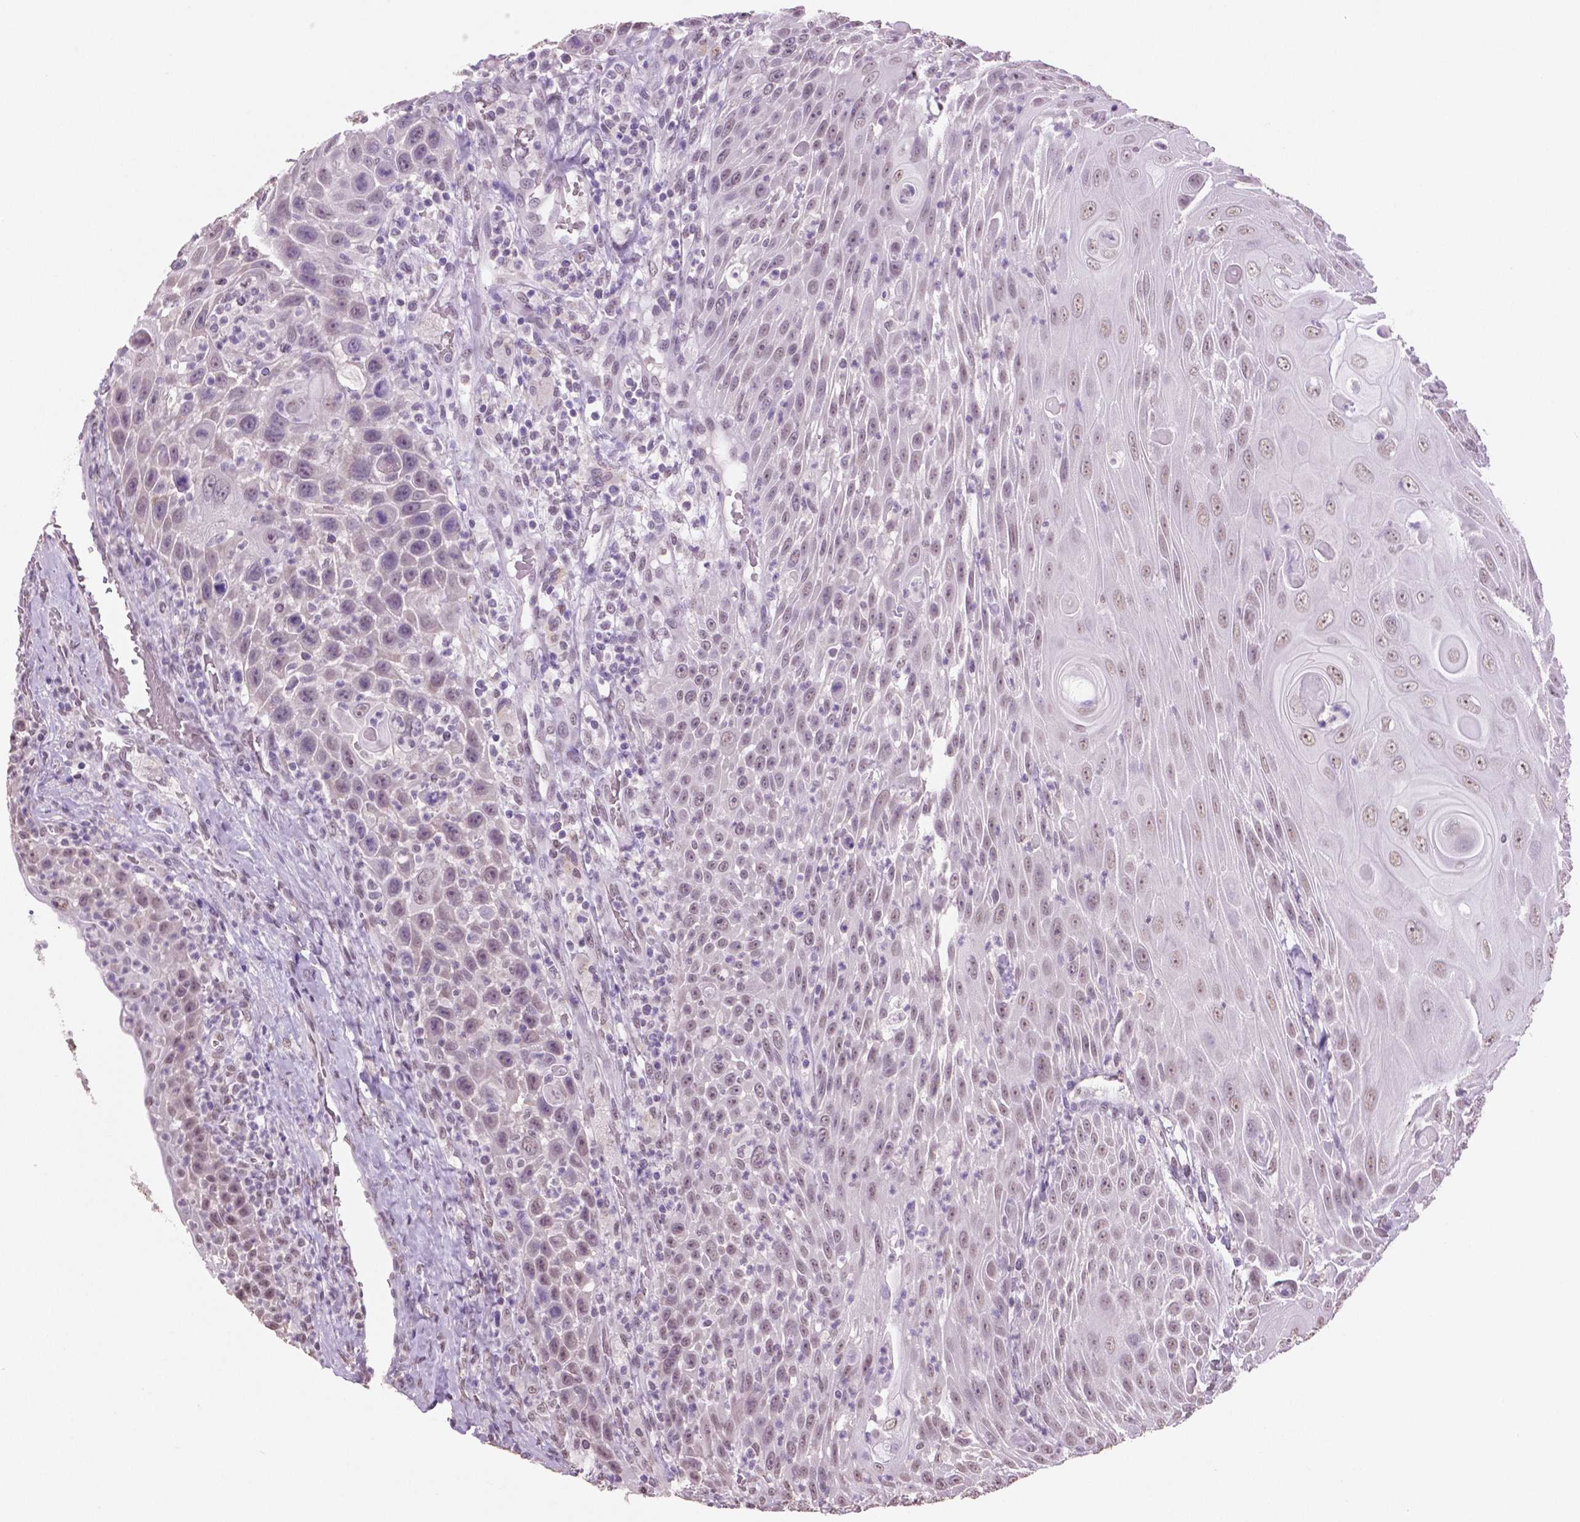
{"staining": {"intensity": "weak", "quantity": "<25%", "location": "nuclear"}, "tissue": "head and neck cancer", "cell_type": "Tumor cells", "image_type": "cancer", "snomed": [{"axis": "morphology", "description": "Squamous cell carcinoma, NOS"}, {"axis": "topography", "description": "Head-Neck"}], "caption": "IHC micrograph of neoplastic tissue: squamous cell carcinoma (head and neck) stained with DAB (3,3'-diaminobenzidine) displays no significant protein staining in tumor cells. Brightfield microscopy of immunohistochemistry (IHC) stained with DAB (3,3'-diaminobenzidine) (brown) and hematoxylin (blue), captured at high magnification.", "gene": "IGF2BP1", "patient": {"sex": "male", "age": 69}}